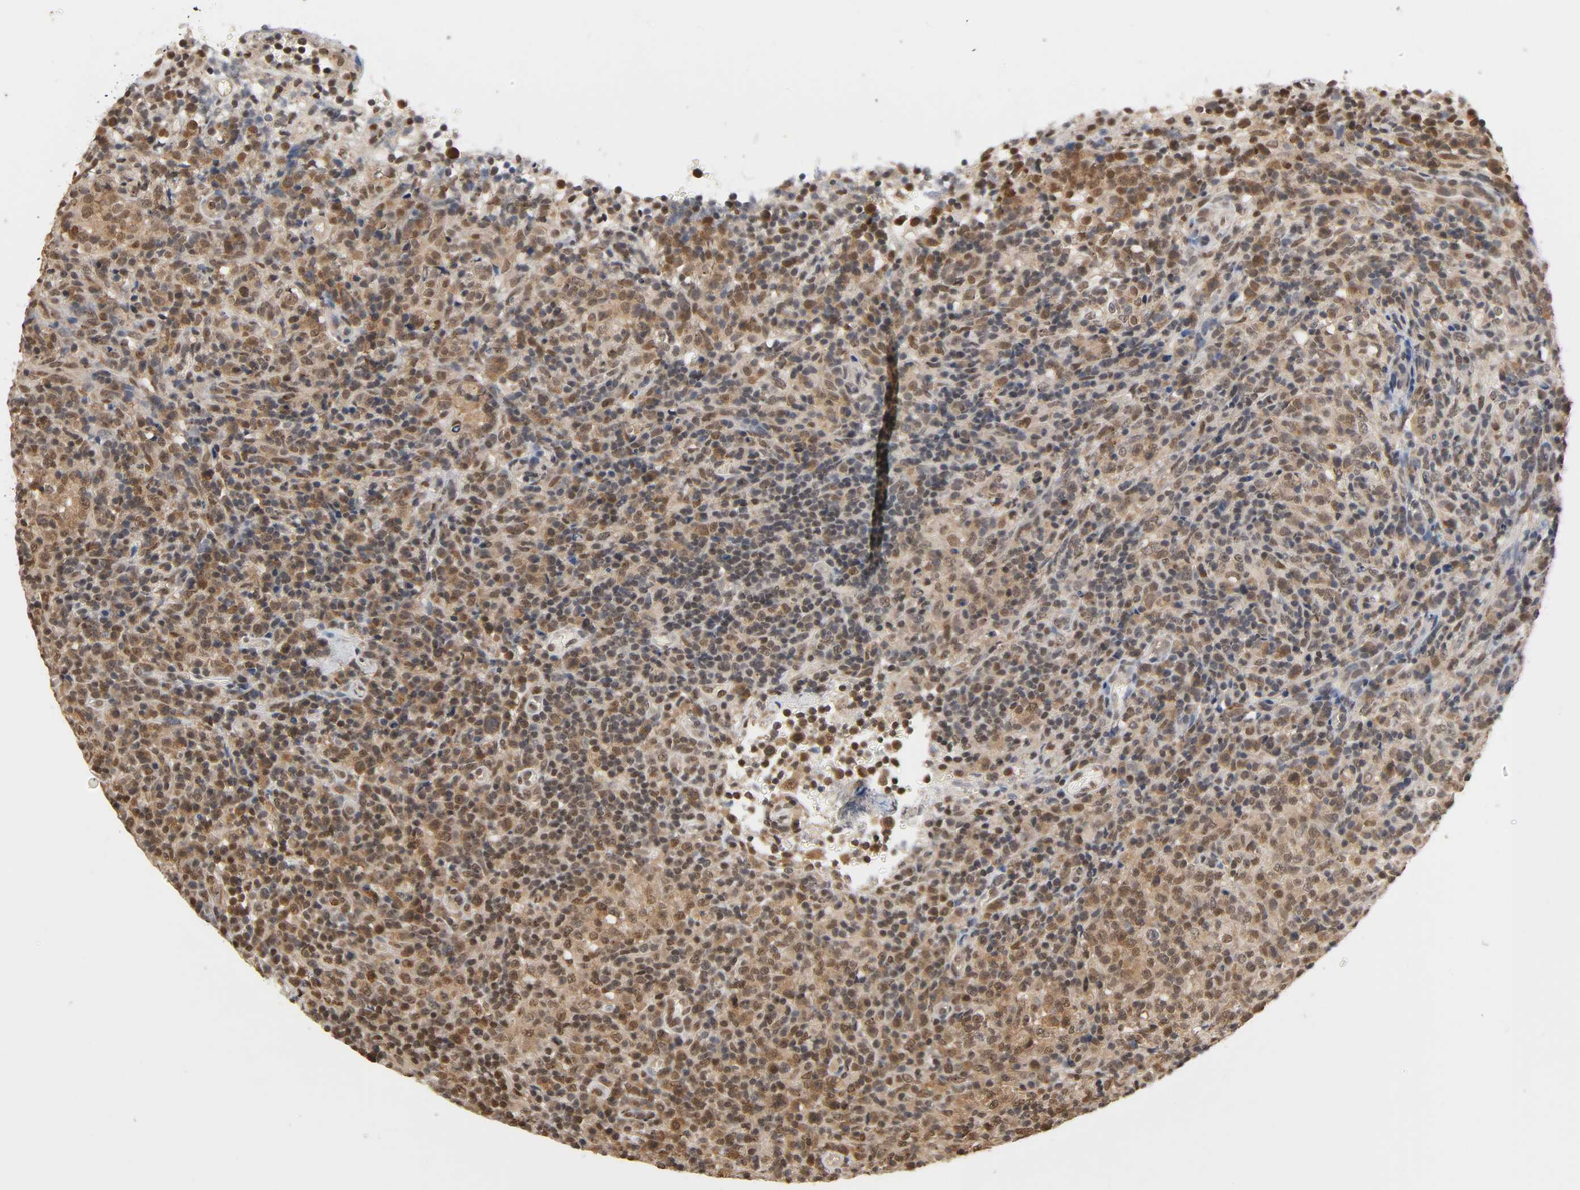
{"staining": {"intensity": "moderate", "quantity": ">75%", "location": "nuclear"}, "tissue": "lymphoma", "cell_type": "Tumor cells", "image_type": "cancer", "snomed": [{"axis": "morphology", "description": "Malignant lymphoma, non-Hodgkin's type, High grade"}, {"axis": "topography", "description": "Lymph node"}], "caption": "Immunohistochemistry histopathology image of human lymphoma stained for a protein (brown), which displays medium levels of moderate nuclear expression in about >75% of tumor cells.", "gene": "UBC", "patient": {"sex": "female", "age": 76}}